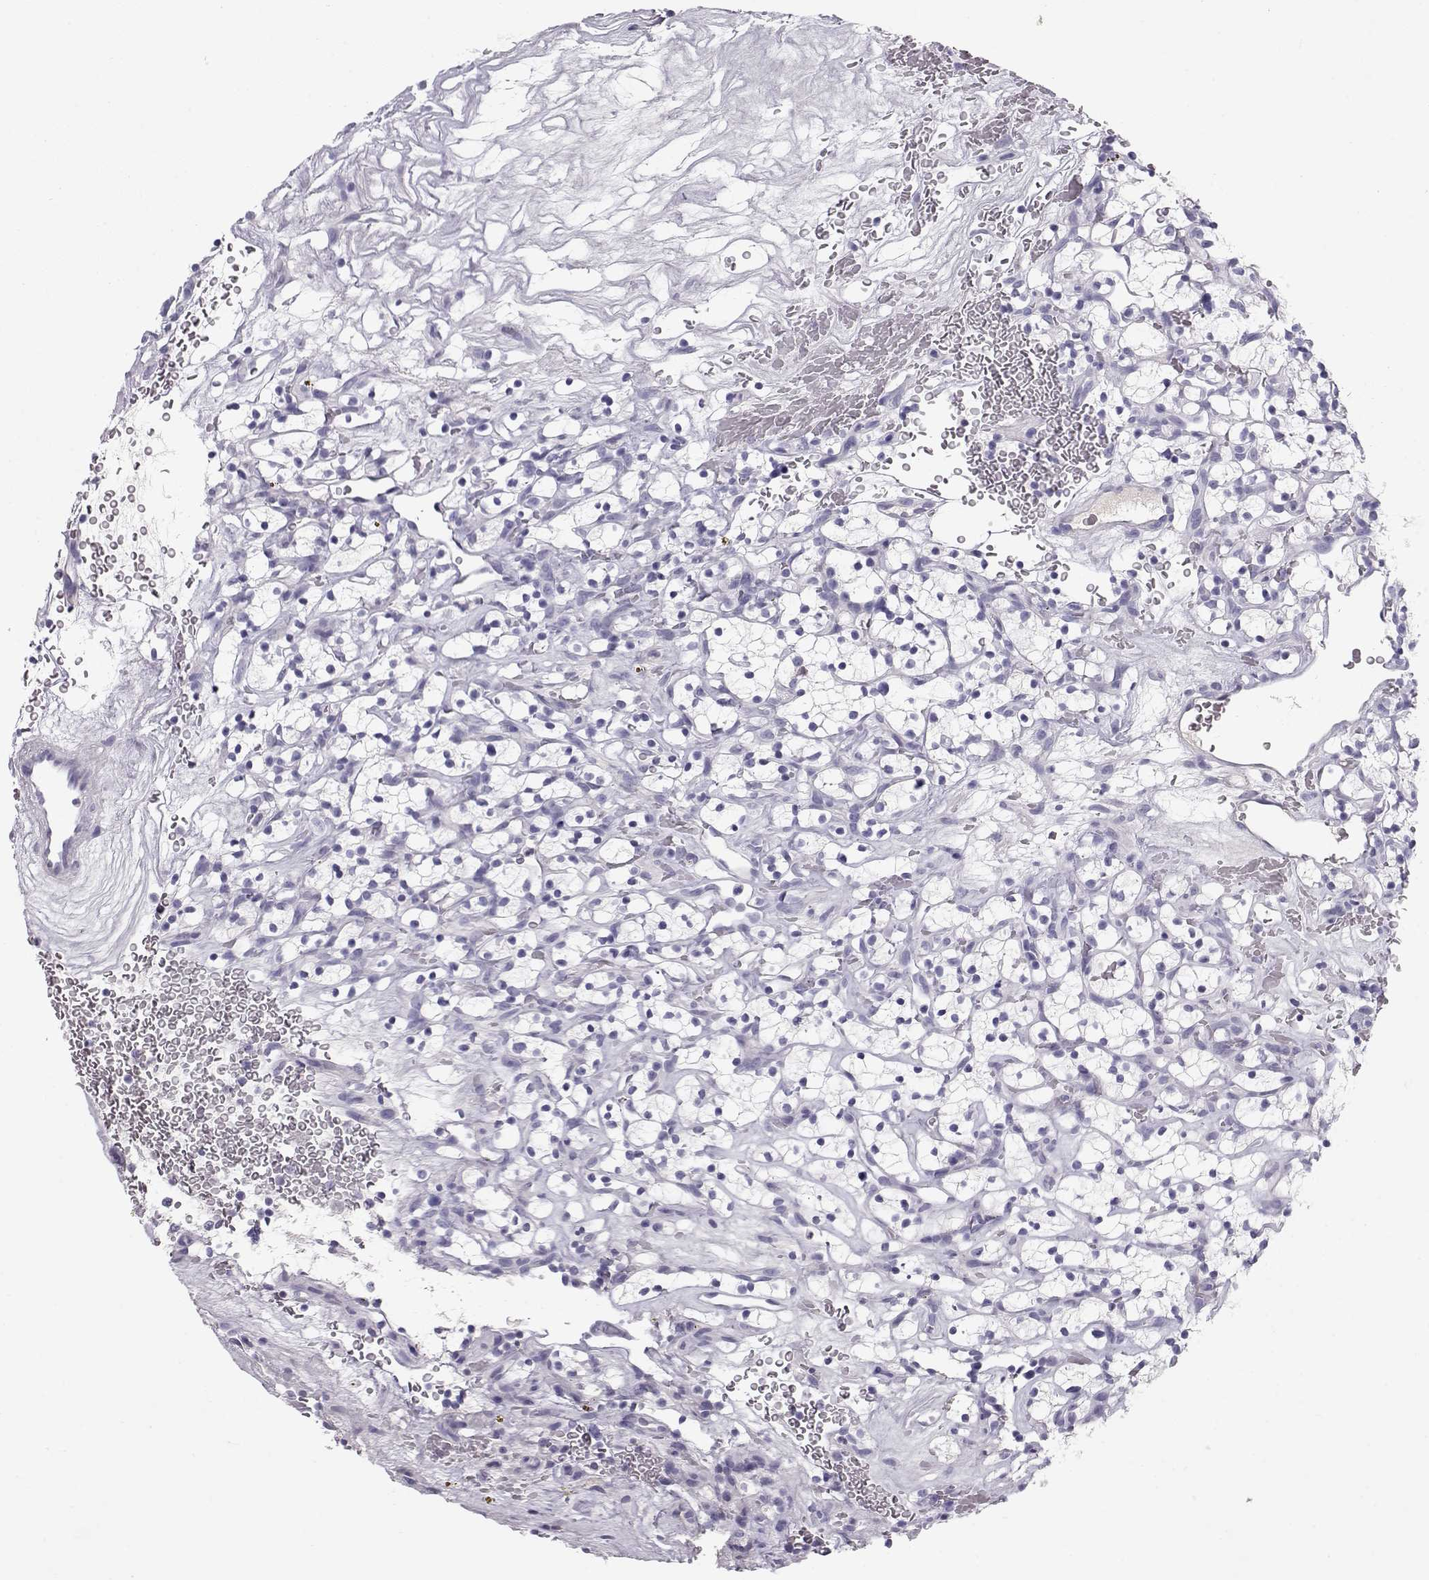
{"staining": {"intensity": "negative", "quantity": "none", "location": "none"}, "tissue": "renal cancer", "cell_type": "Tumor cells", "image_type": "cancer", "snomed": [{"axis": "morphology", "description": "Adenocarcinoma, NOS"}, {"axis": "topography", "description": "Kidney"}], "caption": "Image shows no protein staining in tumor cells of renal cancer tissue. The staining is performed using DAB (3,3'-diaminobenzidine) brown chromogen with nuclei counter-stained in using hematoxylin.", "gene": "GPR26", "patient": {"sex": "female", "age": 64}}